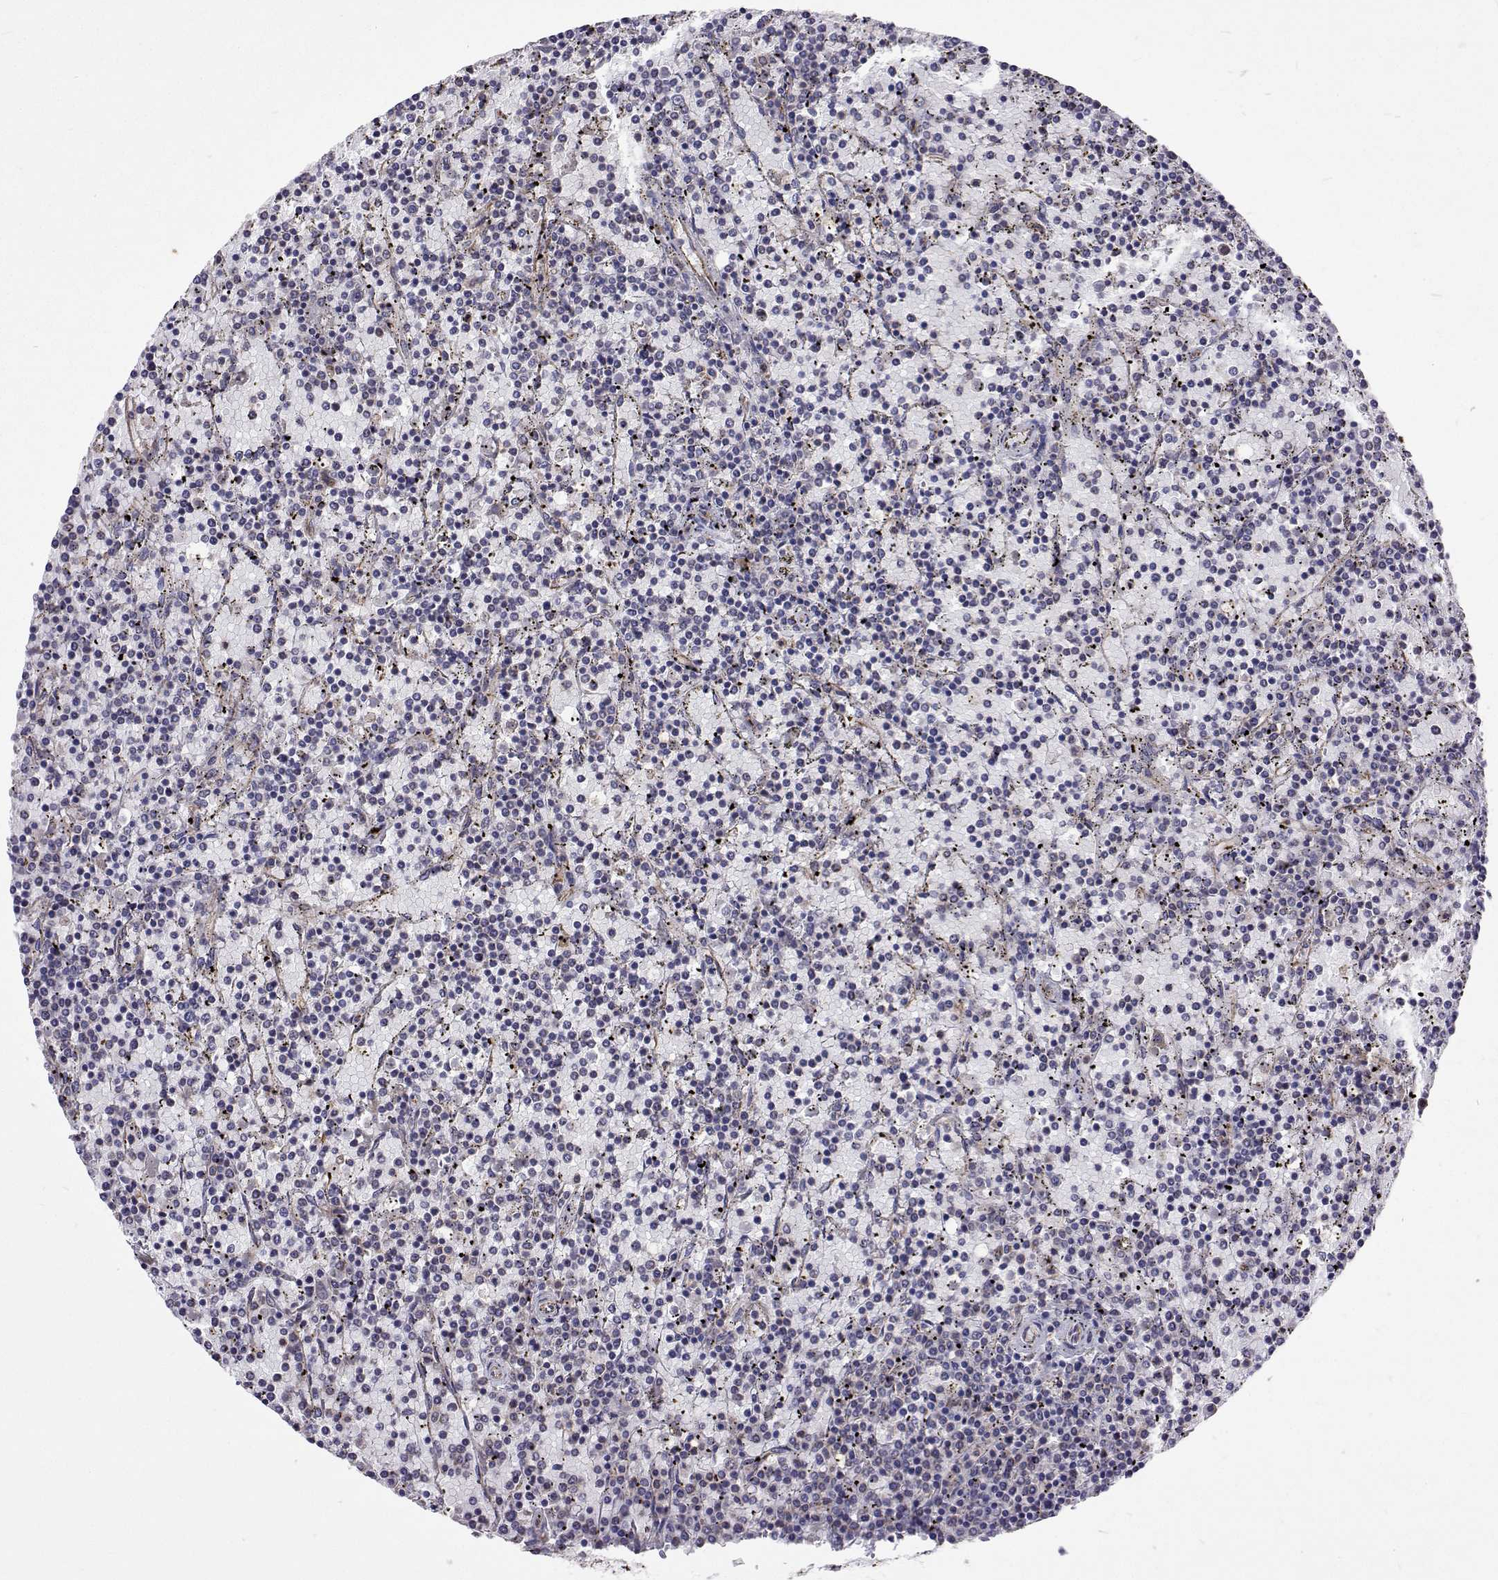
{"staining": {"intensity": "negative", "quantity": "none", "location": "none"}, "tissue": "lymphoma", "cell_type": "Tumor cells", "image_type": "cancer", "snomed": [{"axis": "morphology", "description": "Malignant lymphoma, non-Hodgkin's type, Low grade"}, {"axis": "topography", "description": "Spleen"}], "caption": "An IHC histopathology image of lymphoma is shown. There is no staining in tumor cells of lymphoma.", "gene": "DHTKD1", "patient": {"sex": "female", "age": 77}}